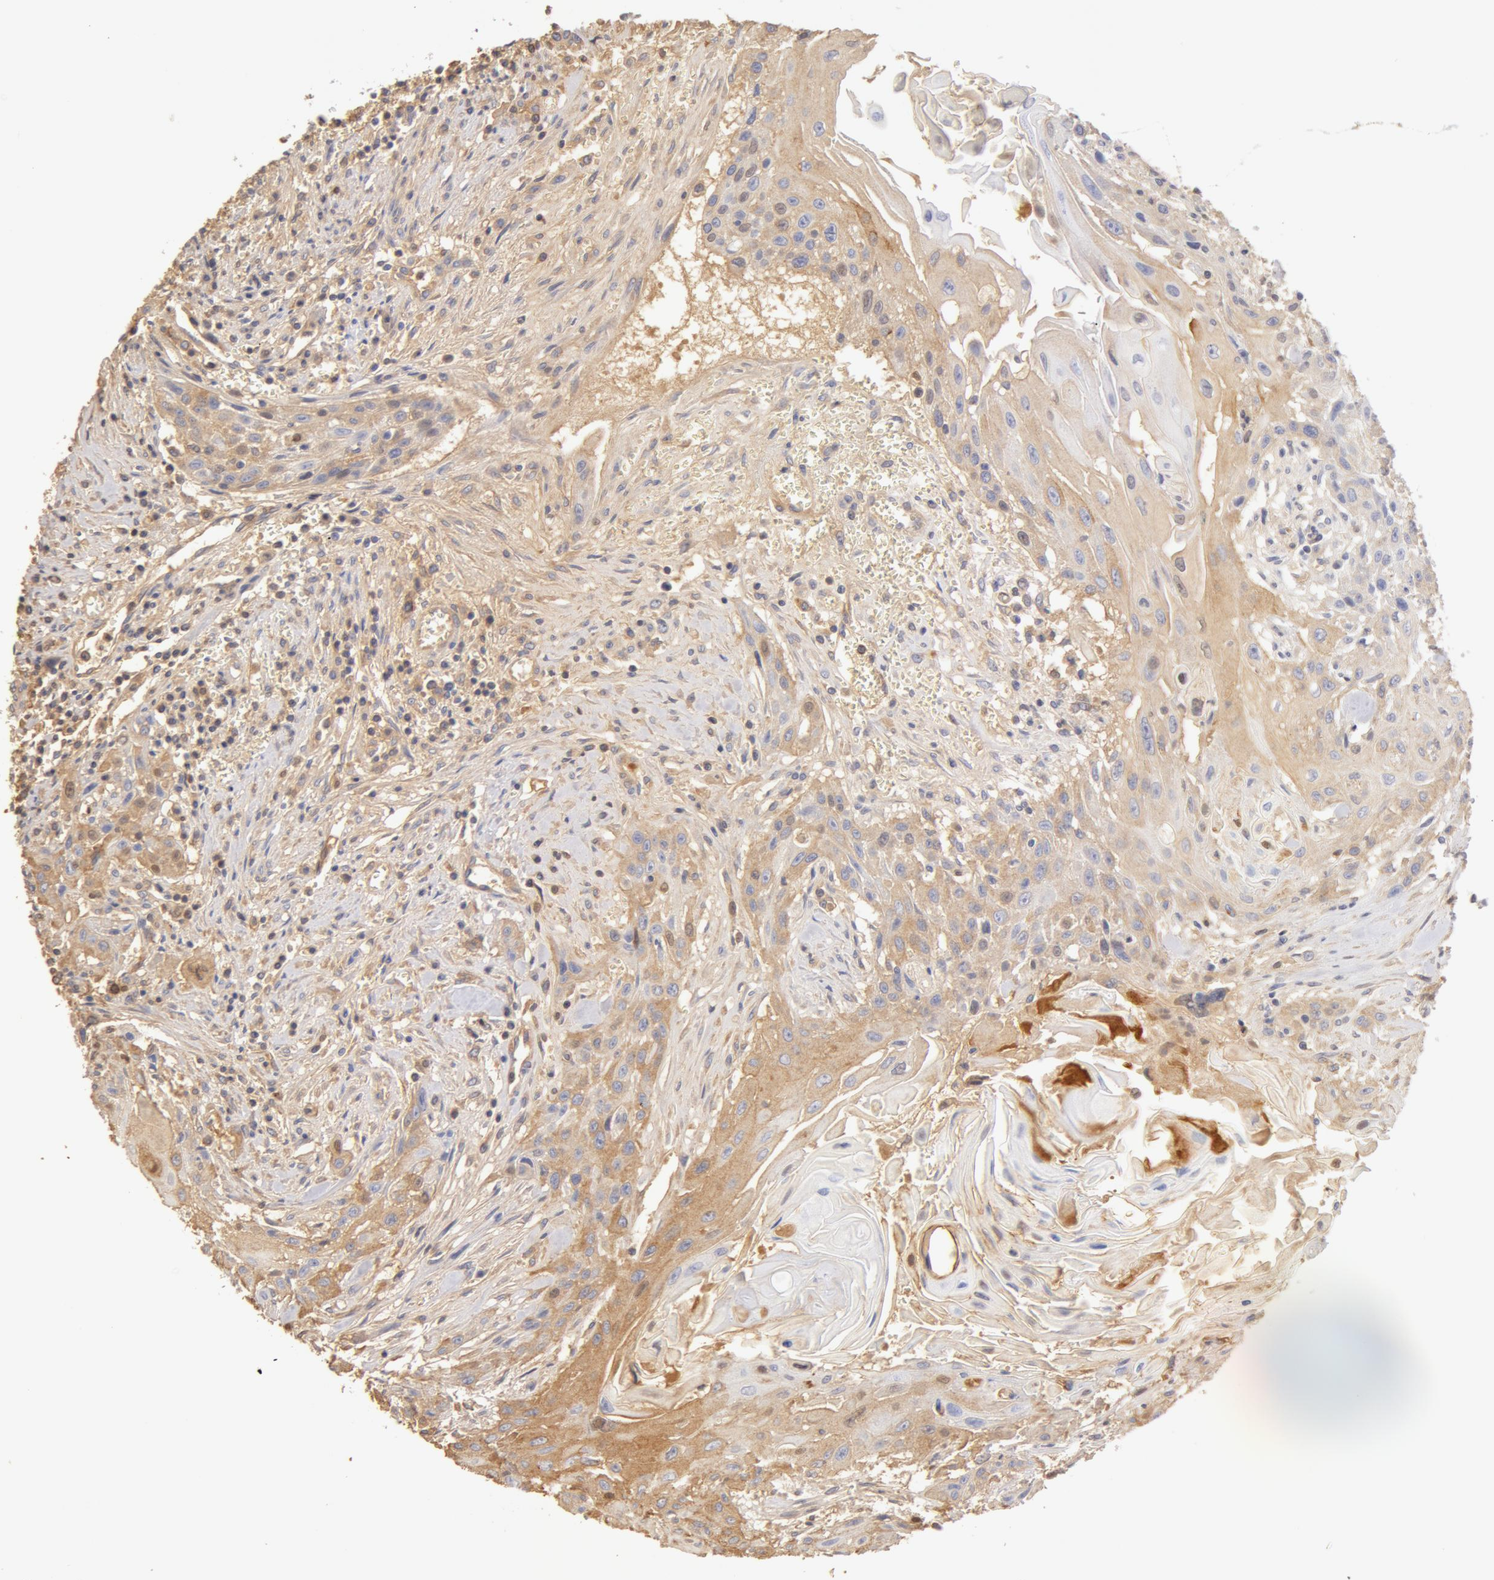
{"staining": {"intensity": "negative", "quantity": "none", "location": "none"}, "tissue": "head and neck cancer", "cell_type": "Tumor cells", "image_type": "cancer", "snomed": [{"axis": "morphology", "description": "Squamous cell carcinoma, NOS"}, {"axis": "morphology", "description": "Squamous cell carcinoma, metastatic, NOS"}, {"axis": "topography", "description": "Lymph node"}, {"axis": "topography", "description": "Salivary gland"}, {"axis": "topography", "description": "Head-Neck"}], "caption": "The image demonstrates no significant positivity in tumor cells of head and neck cancer. Brightfield microscopy of immunohistochemistry stained with DAB (3,3'-diaminobenzidine) (brown) and hematoxylin (blue), captured at high magnification.", "gene": "TF", "patient": {"sex": "female", "age": 74}}